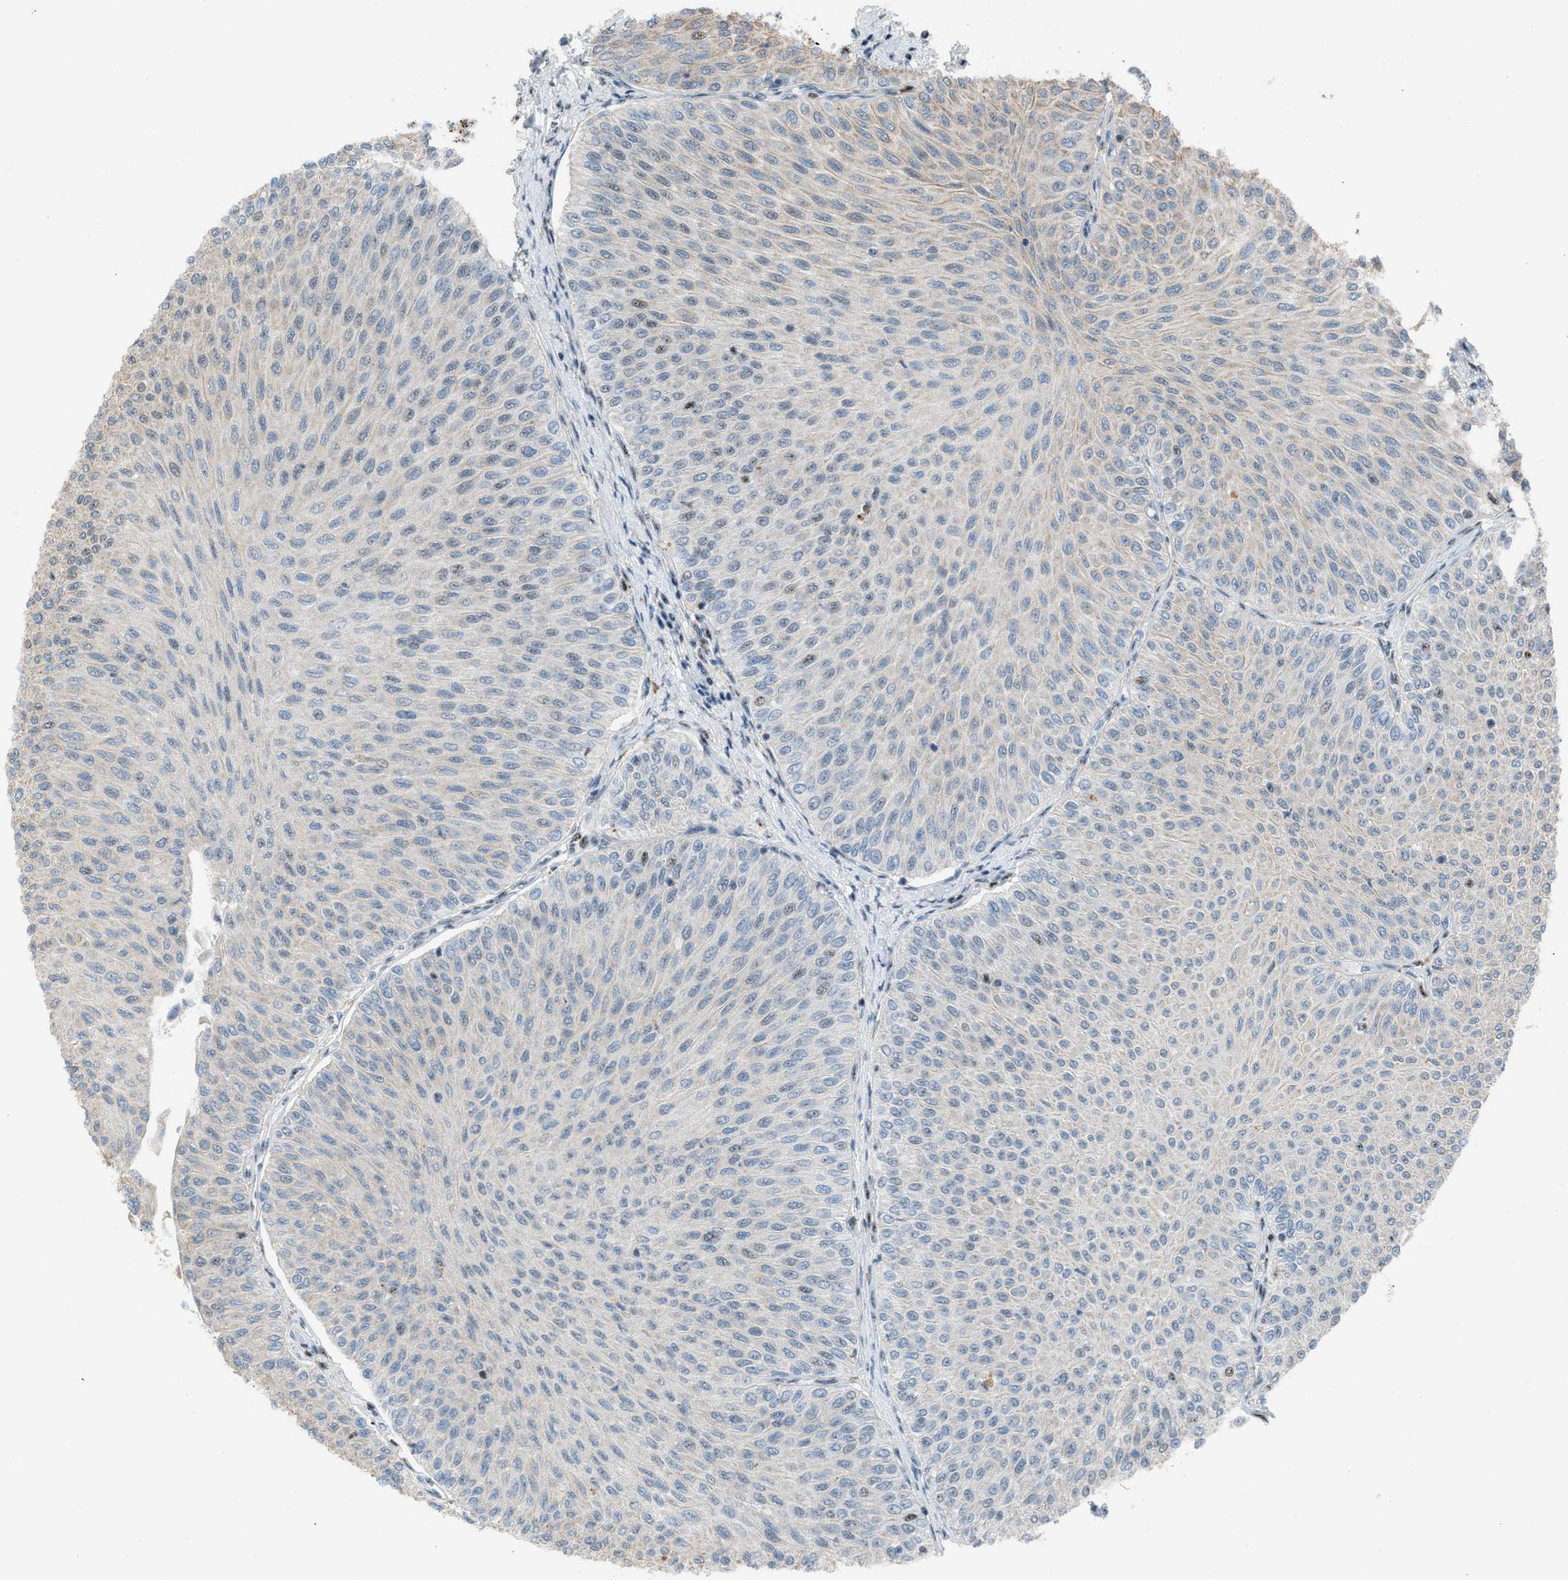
{"staining": {"intensity": "moderate", "quantity": ">75%", "location": "nuclear"}, "tissue": "urothelial cancer", "cell_type": "Tumor cells", "image_type": "cancer", "snomed": [{"axis": "morphology", "description": "Urothelial carcinoma, Low grade"}, {"axis": "topography", "description": "Urinary bladder"}], "caption": "A photomicrograph showing moderate nuclear expression in approximately >75% of tumor cells in urothelial carcinoma (low-grade), as visualized by brown immunohistochemical staining.", "gene": "CENPP", "patient": {"sex": "male", "age": 78}}